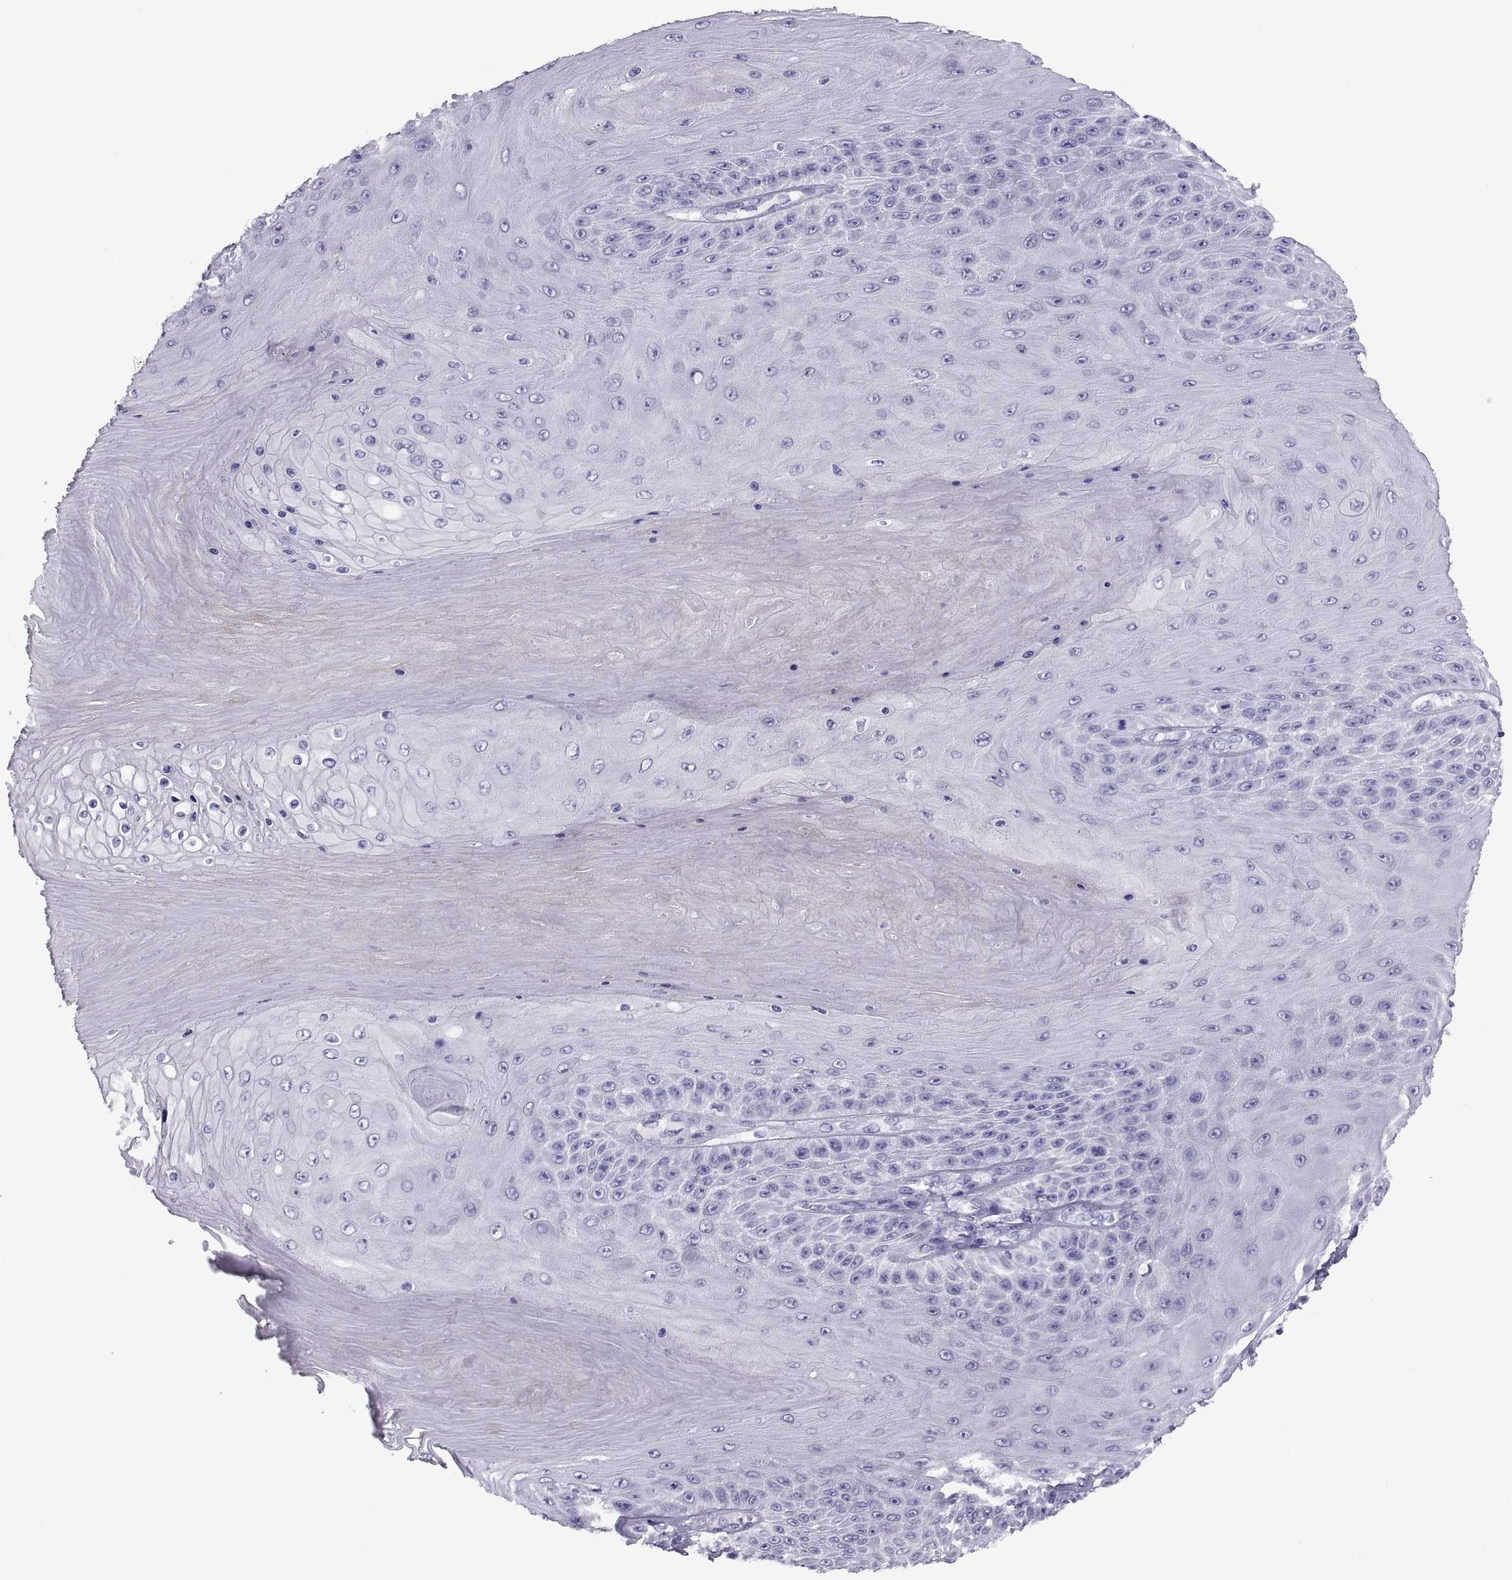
{"staining": {"intensity": "negative", "quantity": "none", "location": "none"}, "tissue": "skin cancer", "cell_type": "Tumor cells", "image_type": "cancer", "snomed": [{"axis": "morphology", "description": "Squamous cell carcinoma, NOS"}, {"axis": "topography", "description": "Skin"}], "caption": "This is an immunohistochemistry (IHC) micrograph of human skin squamous cell carcinoma. There is no positivity in tumor cells.", "gene": "RGS20", "patient": {"sex": "male", "age": 62}}